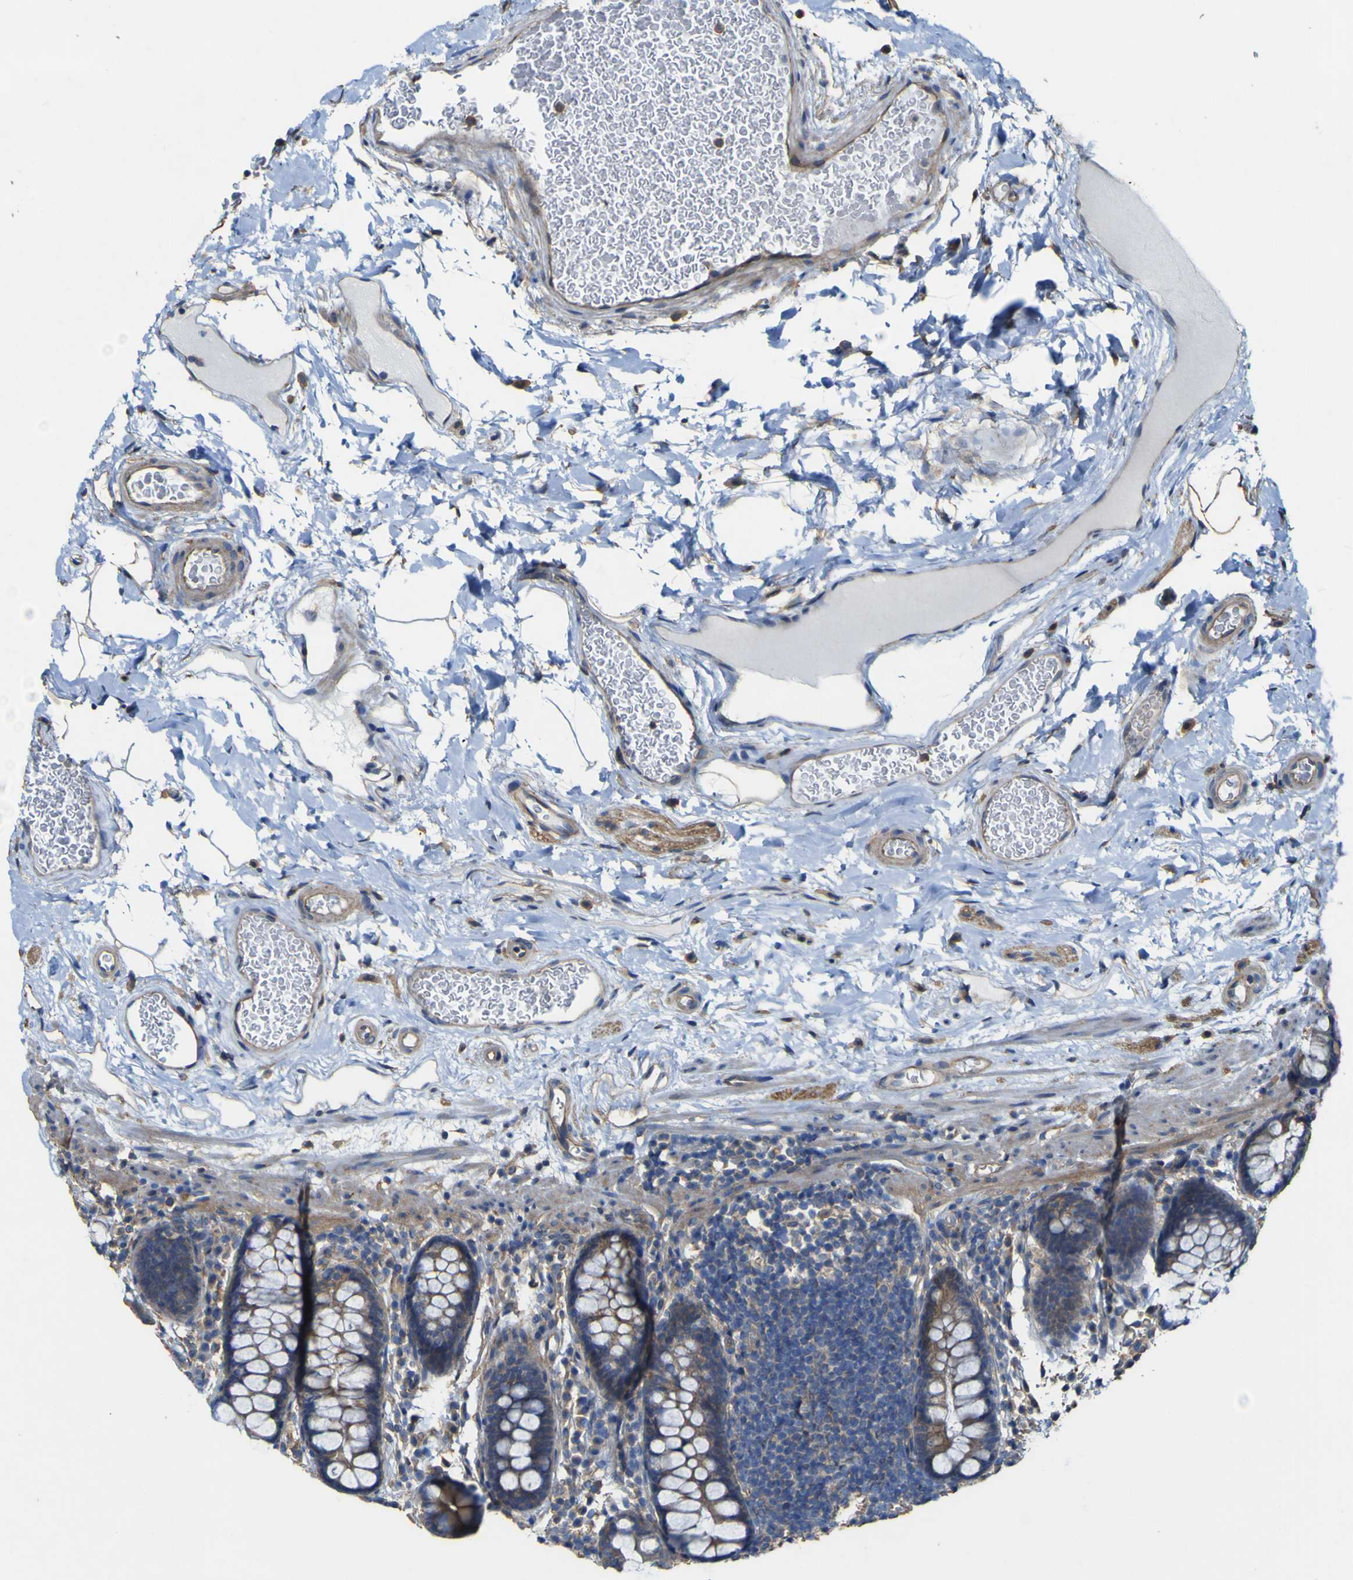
{"staining": {"intensity": "weak", "quantity": ">75%", "location": "cytoplasmic/membranous"}, "tissue": "colon", "cell_type": "Endothelial cells", "image_type": "normal", "snomed": [{"axis": "morphology", "description": "Normal tissue, NOS"}, {"axis": "topography", "description": "Colon"}], "caption": "A low amount of weak cytoplasmic/membranous staining is present in about >75% of endothelial cells in benign colon. (DAB IHC, brown staining for protein, blue staining for nuclei).", "gene": "TNFSF15", "patient": {"sex": "female", "age": 80}}